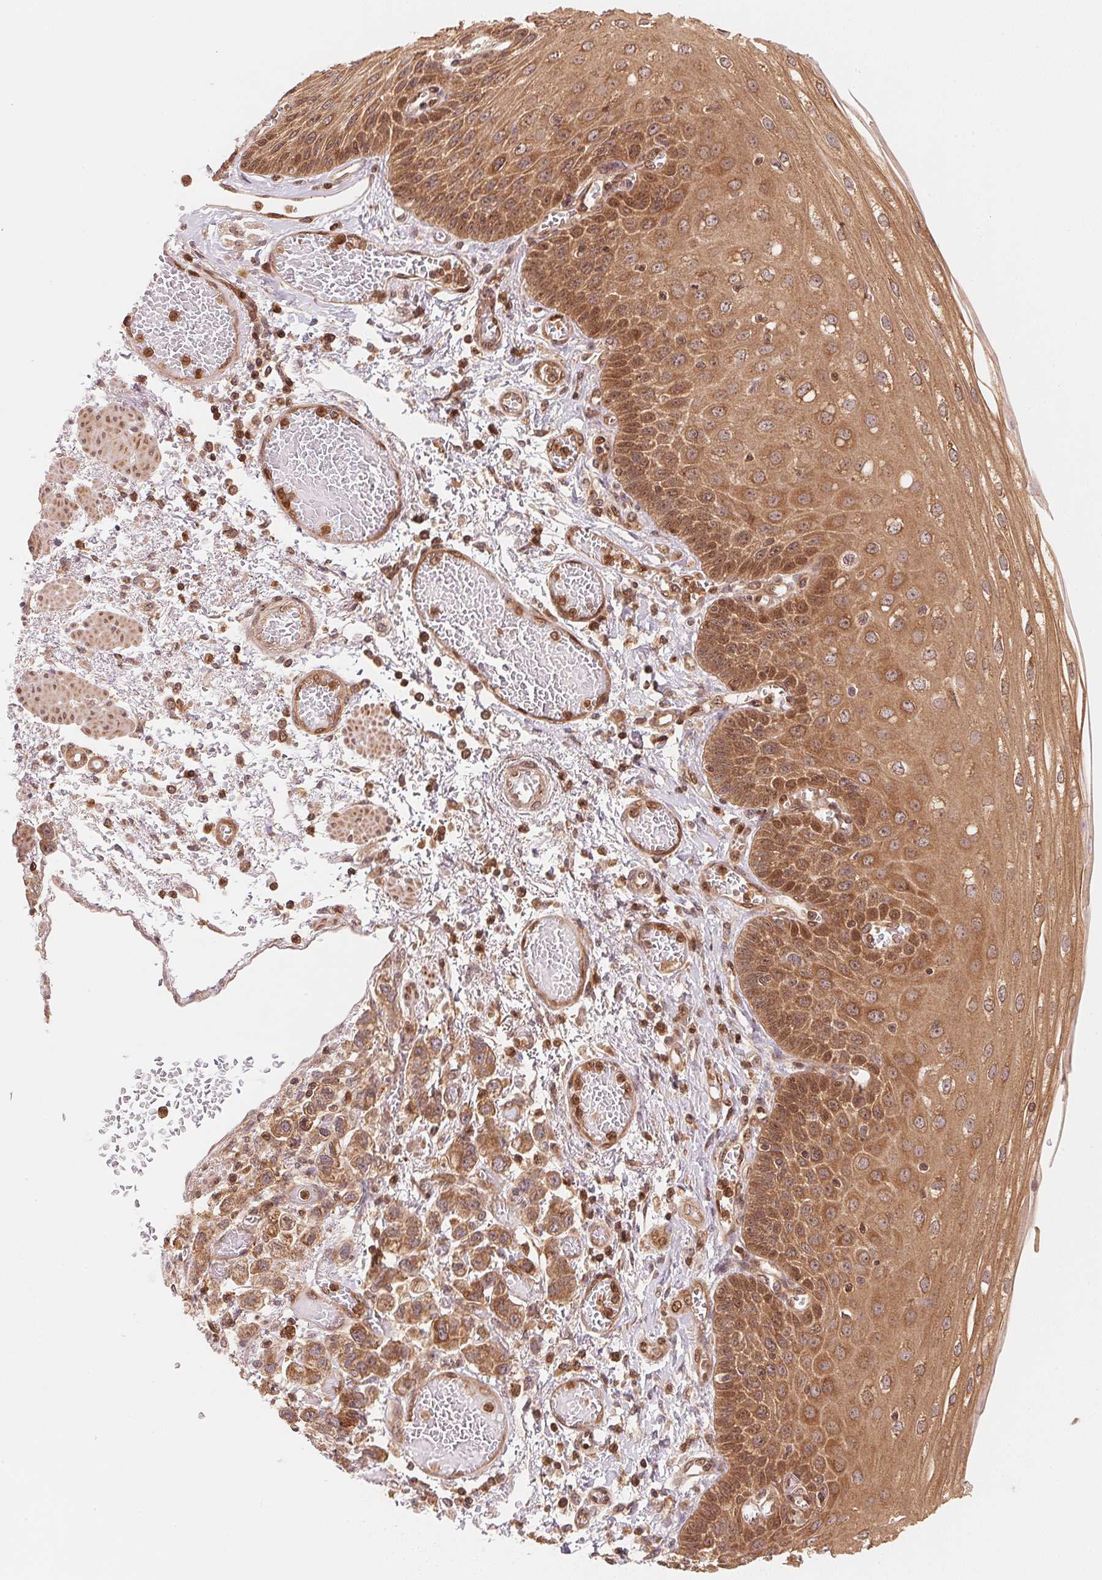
{"staining": {"intensity": "moderate", "quantity": ">75%", "location": "cytoplasmic/membranous,nuclear"}, "tissue": "esophagus", "cell_type": "Squamous epithelial cells", "image_type": "normal", "snomed": [{"axis": "morphology", "description": "Normal tissue, NOS"}, {"axis": "morphology", "description": "Adenocarcinoma, NOS"}, {"axis": "topography", "description": "Esophagus"}], "caption": "Protein staining of unremarkable esophagus reveals moderate cytoplasmic/membranous,nuclear expression in approximately >75% of squamous epithelial cells.", "gene": "CCDC102B", "patient": {"sex": "male", "age": 81}}